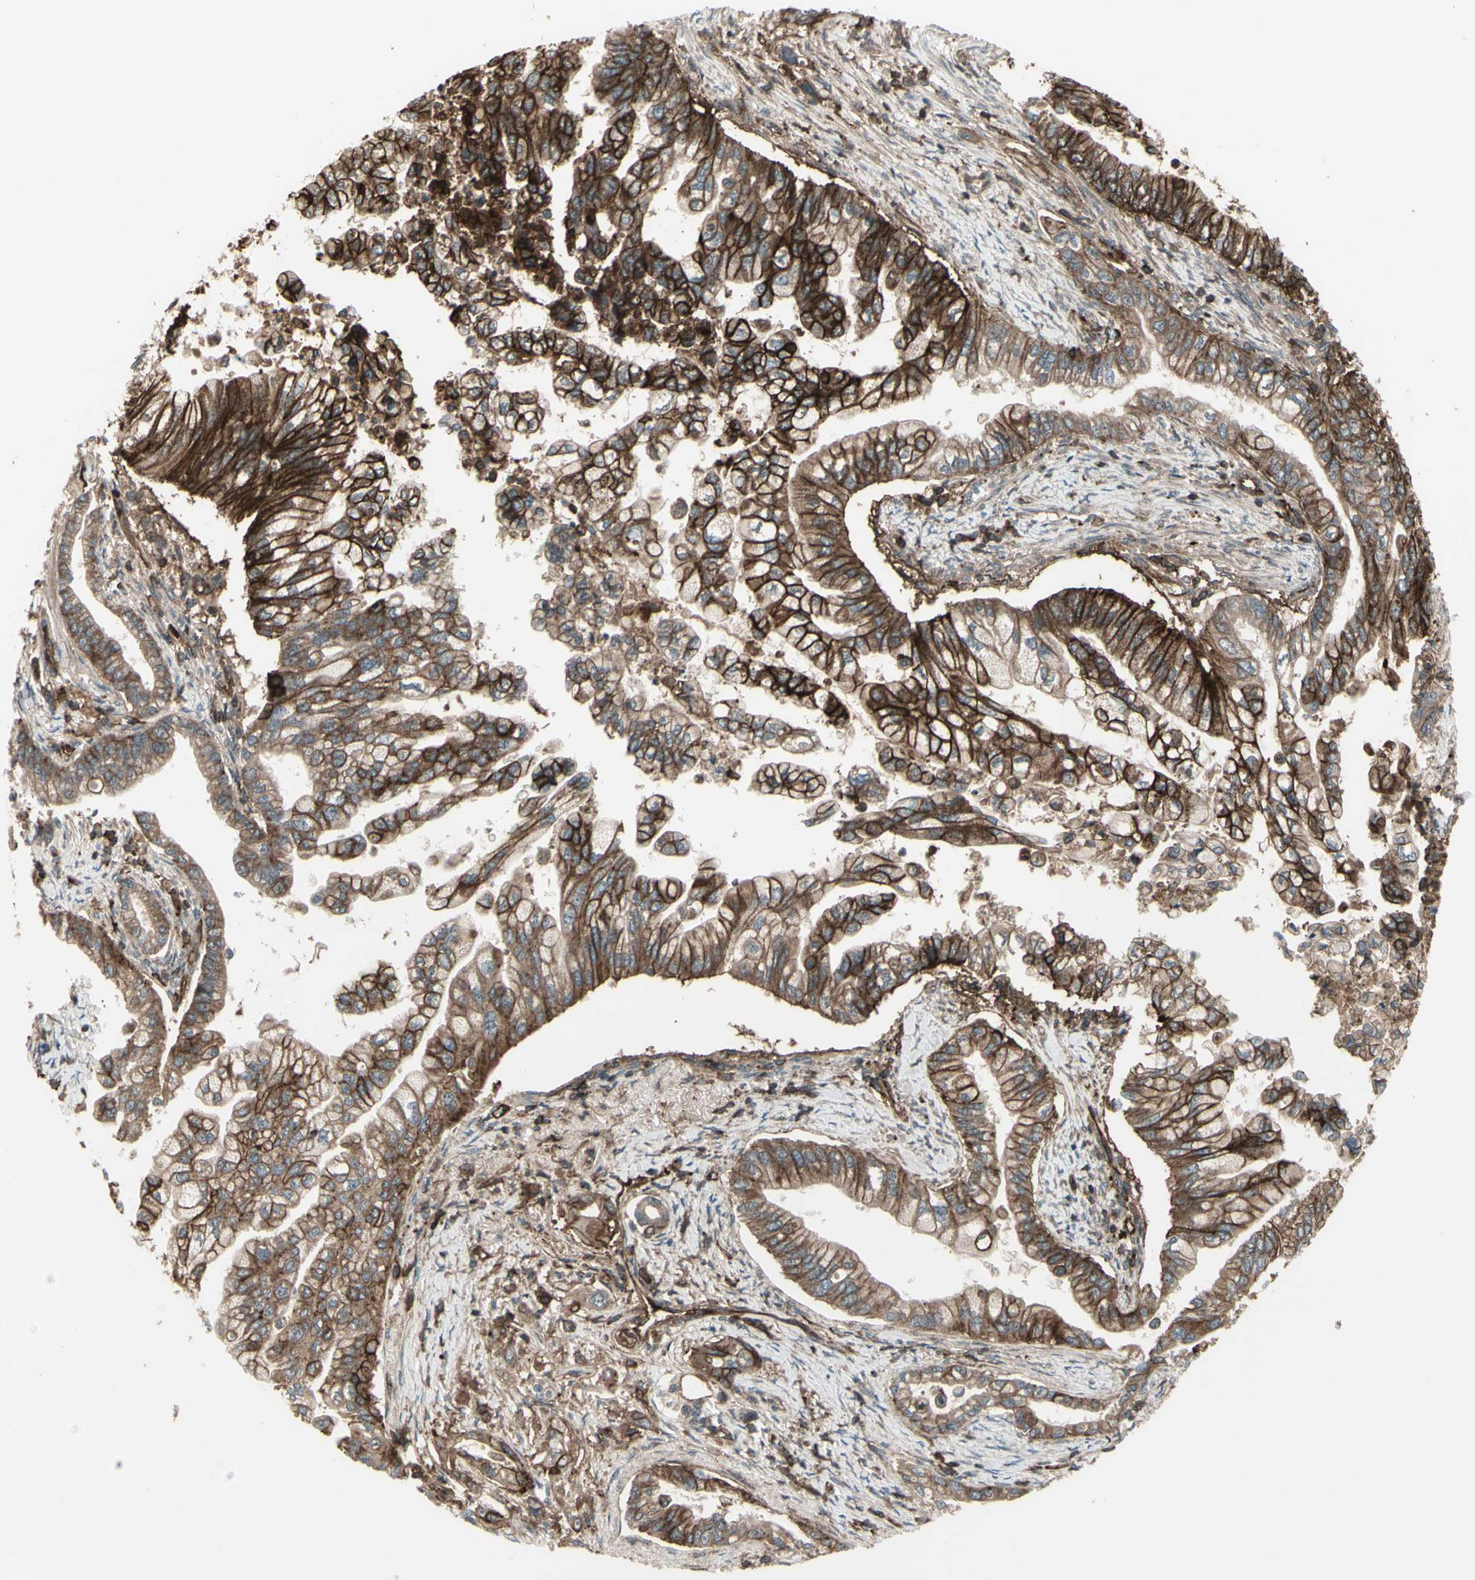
{"staining": {"intensity": "strong", "quantity": ">75%", "location": "cytoplasmic/membranous"}, "tissue": "pancreatic cancer", "cell_type": "Tumor cells", "image_type": "cancer", "snomed": [{"axis": "morphology", "description": "Normal tissue, NOS"}, {"axis": "topography", "description": "Pancreas"}], "caption": "The immunohistochemical stain shows strong cytoplasmic/membranous expression in tumor cells of pancreatic cancer tissue.", "gene": "FXYD5", "patient": {"sex": "male", "age": 42}}